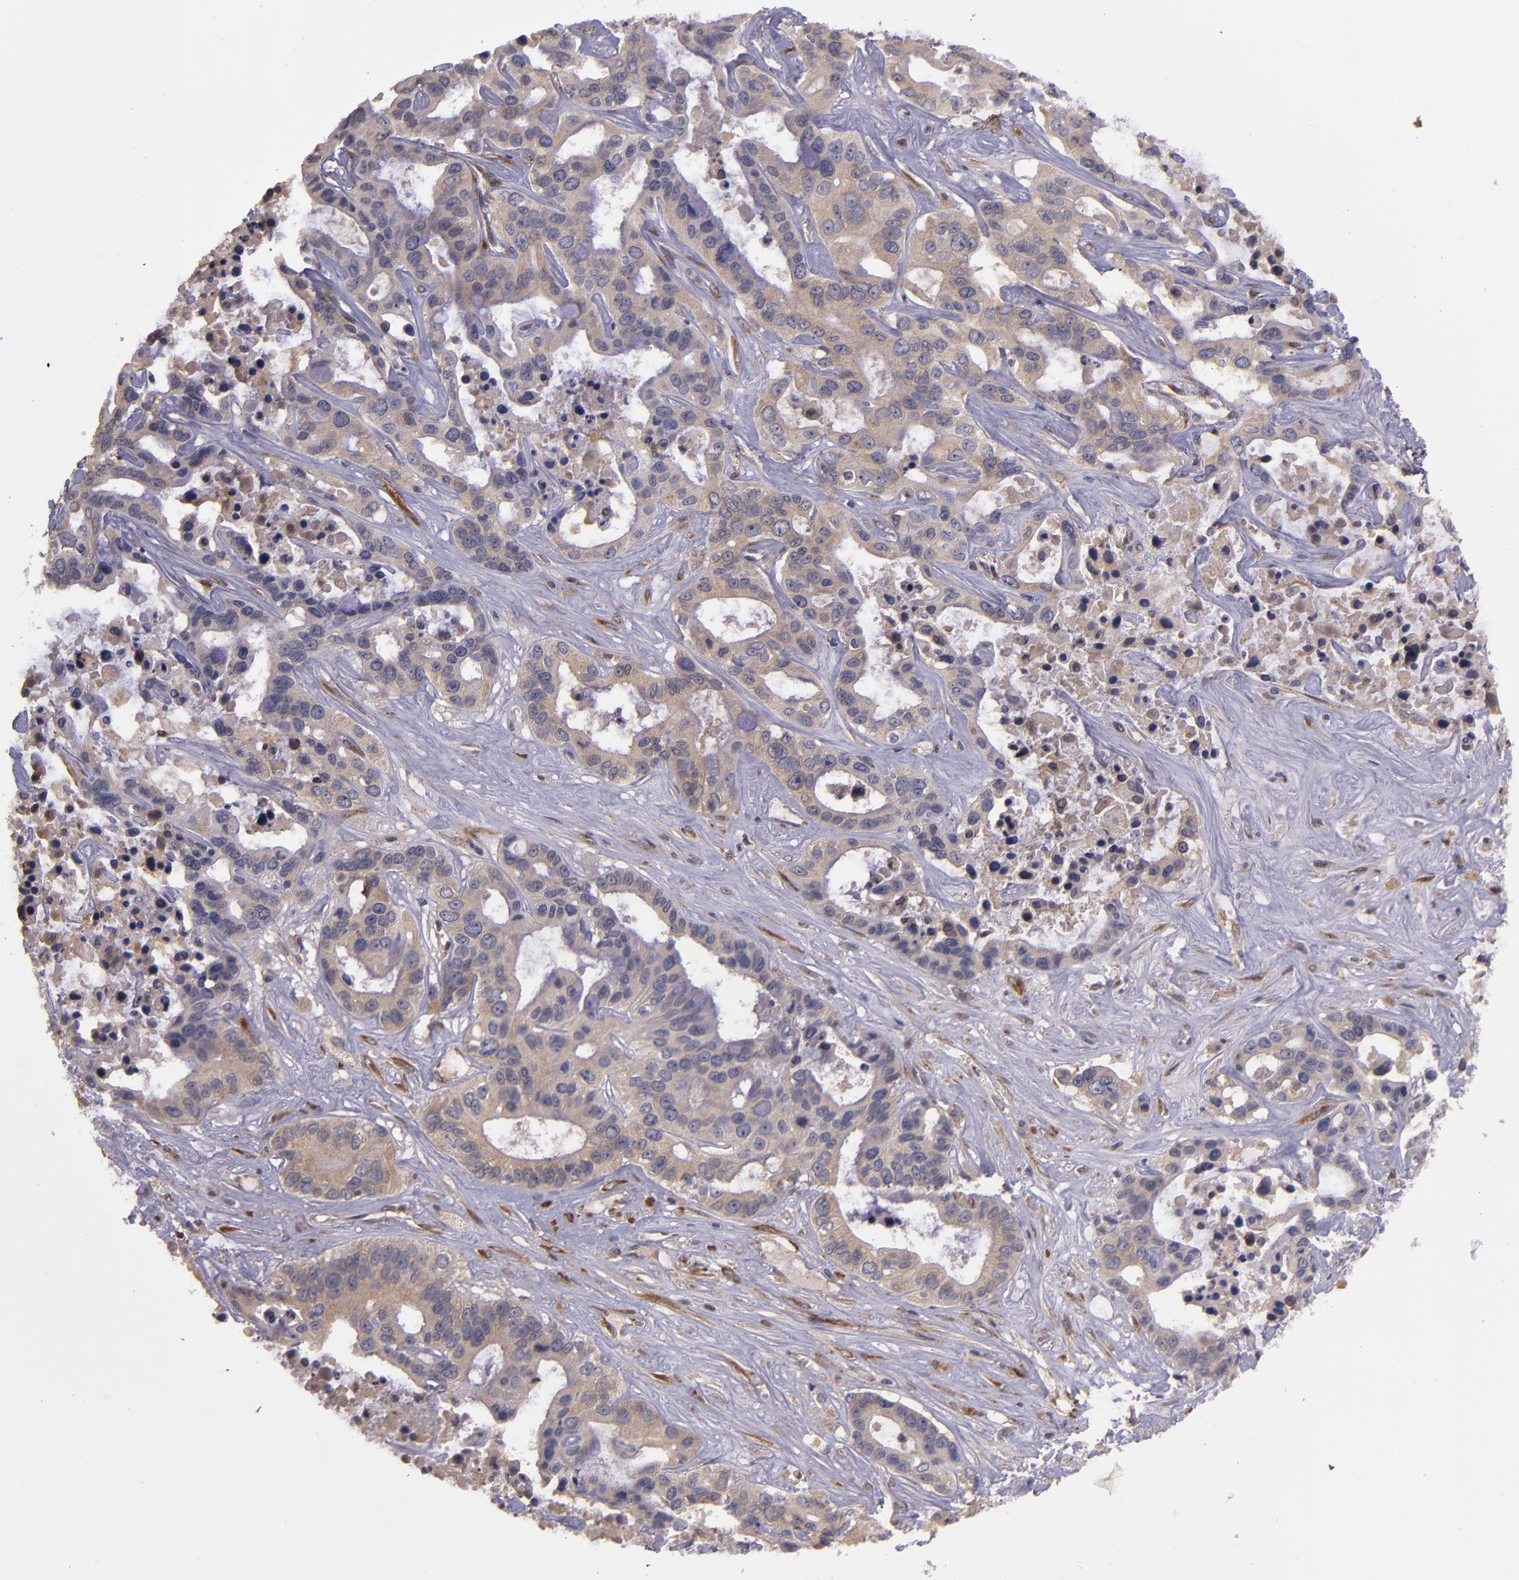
{"staining": {"intensity": "weak", "quantity": ">75%", "location": "cytoplasmic/membranous"}, "tissue": "liver cancer", "cell_type": "Tumor cells", "image_type": "cancer", "snomed": [{"axis": "morphology", "description": "Cholangiocarcinoma"}, {"axis": "topography", "description": "Liver"}], "caption": "This micrograph reveals immunohistochemistry staining of liver cholangiocarcinoma, with low weak cytoplasmic/membranous expression in about >75% of tumor cells.", "gene": "PRAF2", "patient": {"sex": "female", "age": 65}}